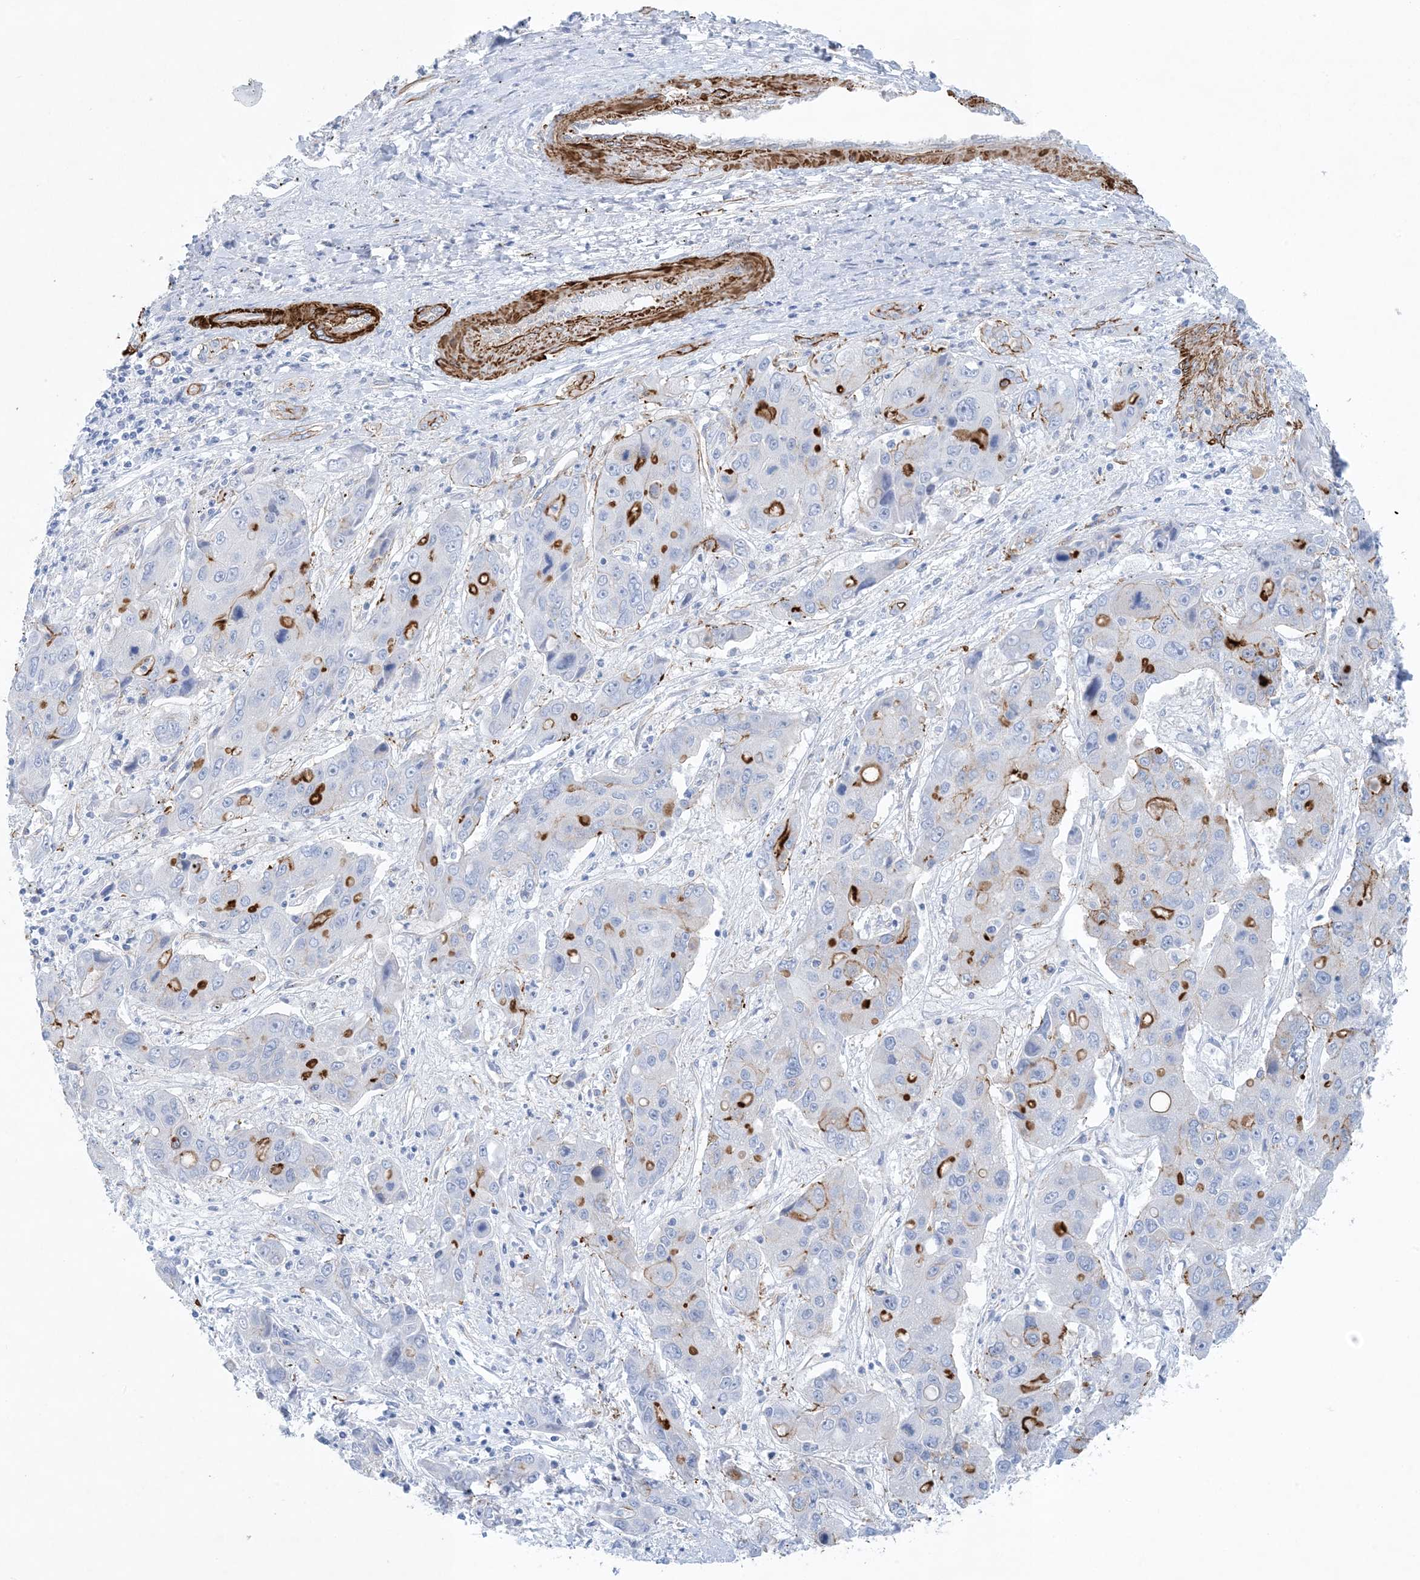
{"staining": {"intensity": "strong", "quantity": "<25%", "location": "cytoplasmic/membranous"}, "tissue": "liver cancer", "cell_type": "Tumor cells", "image_type": "cancer", "snomed": [{"axis": "morphology", "description": "Cholangiocarcinoma"}, {"axis": "topography", "description": "Liver"}], "caption": "A high-resolution micrograph shows immunohistochemistry staining of cholangiocarcinoma (liver), which reveals strong cytoplasmic/membranous staining in about <25% of tumor cells. (DAB (3,3'-diaminobenzidine) IHC with brightfield microscopy, high magnification).", "gene": "SHANK1", "patient": {"sex": "male", "age": 67}}